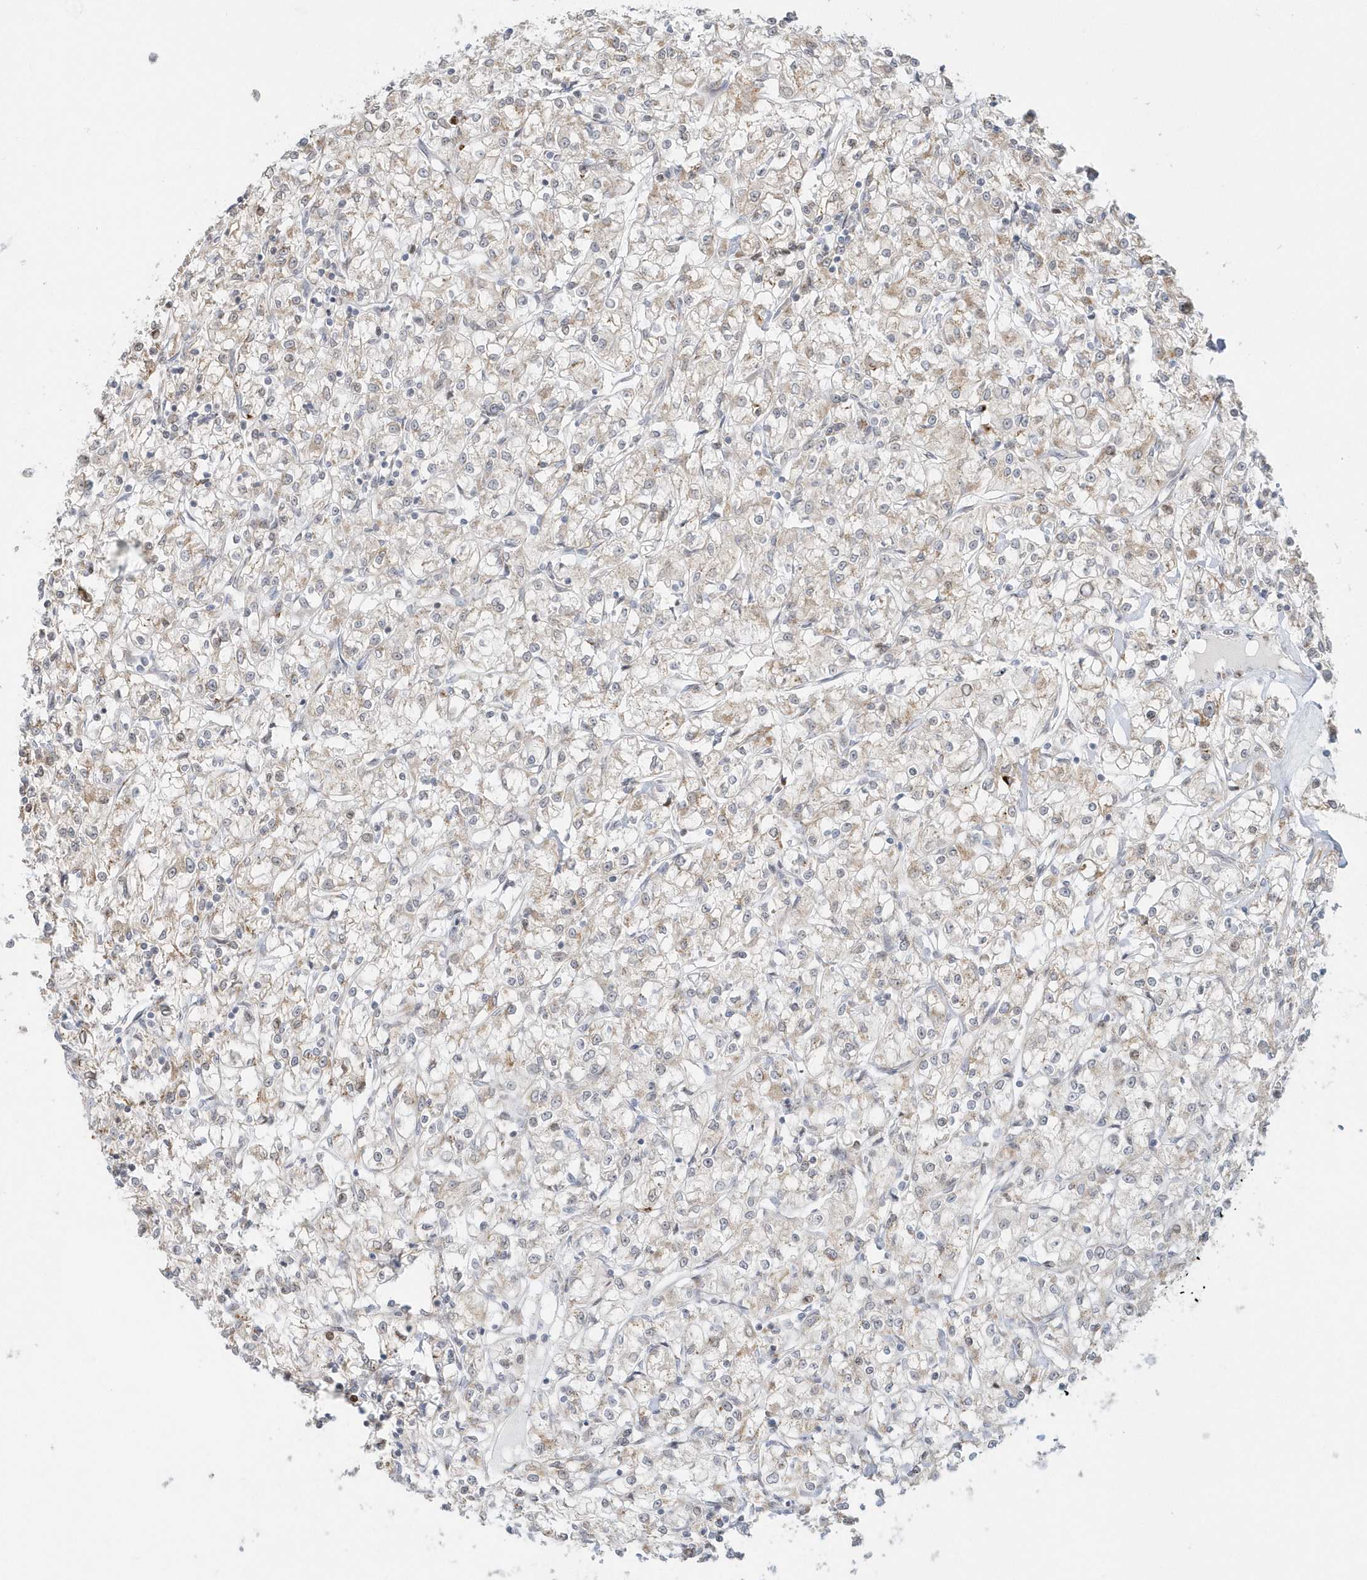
{"staining": {"intensity": "weak", "quantity": "<25%", "location": "cytoplasmic/membranous"}, "tissue": "renal cancer", "cell_type": "Tumor cells", "image_type": "cancer", "snomed": [{"axis": "morphology", "description": "Adenocarcinoma, NOS"}, {"axis": "topography", "description": "Kidney"}], "caption": "This is an IHC histopathology image of renal cancer. There is no expression in tumor cells.", "gene": "DHFR", "patient": {"sex": "female", "age": 59}}